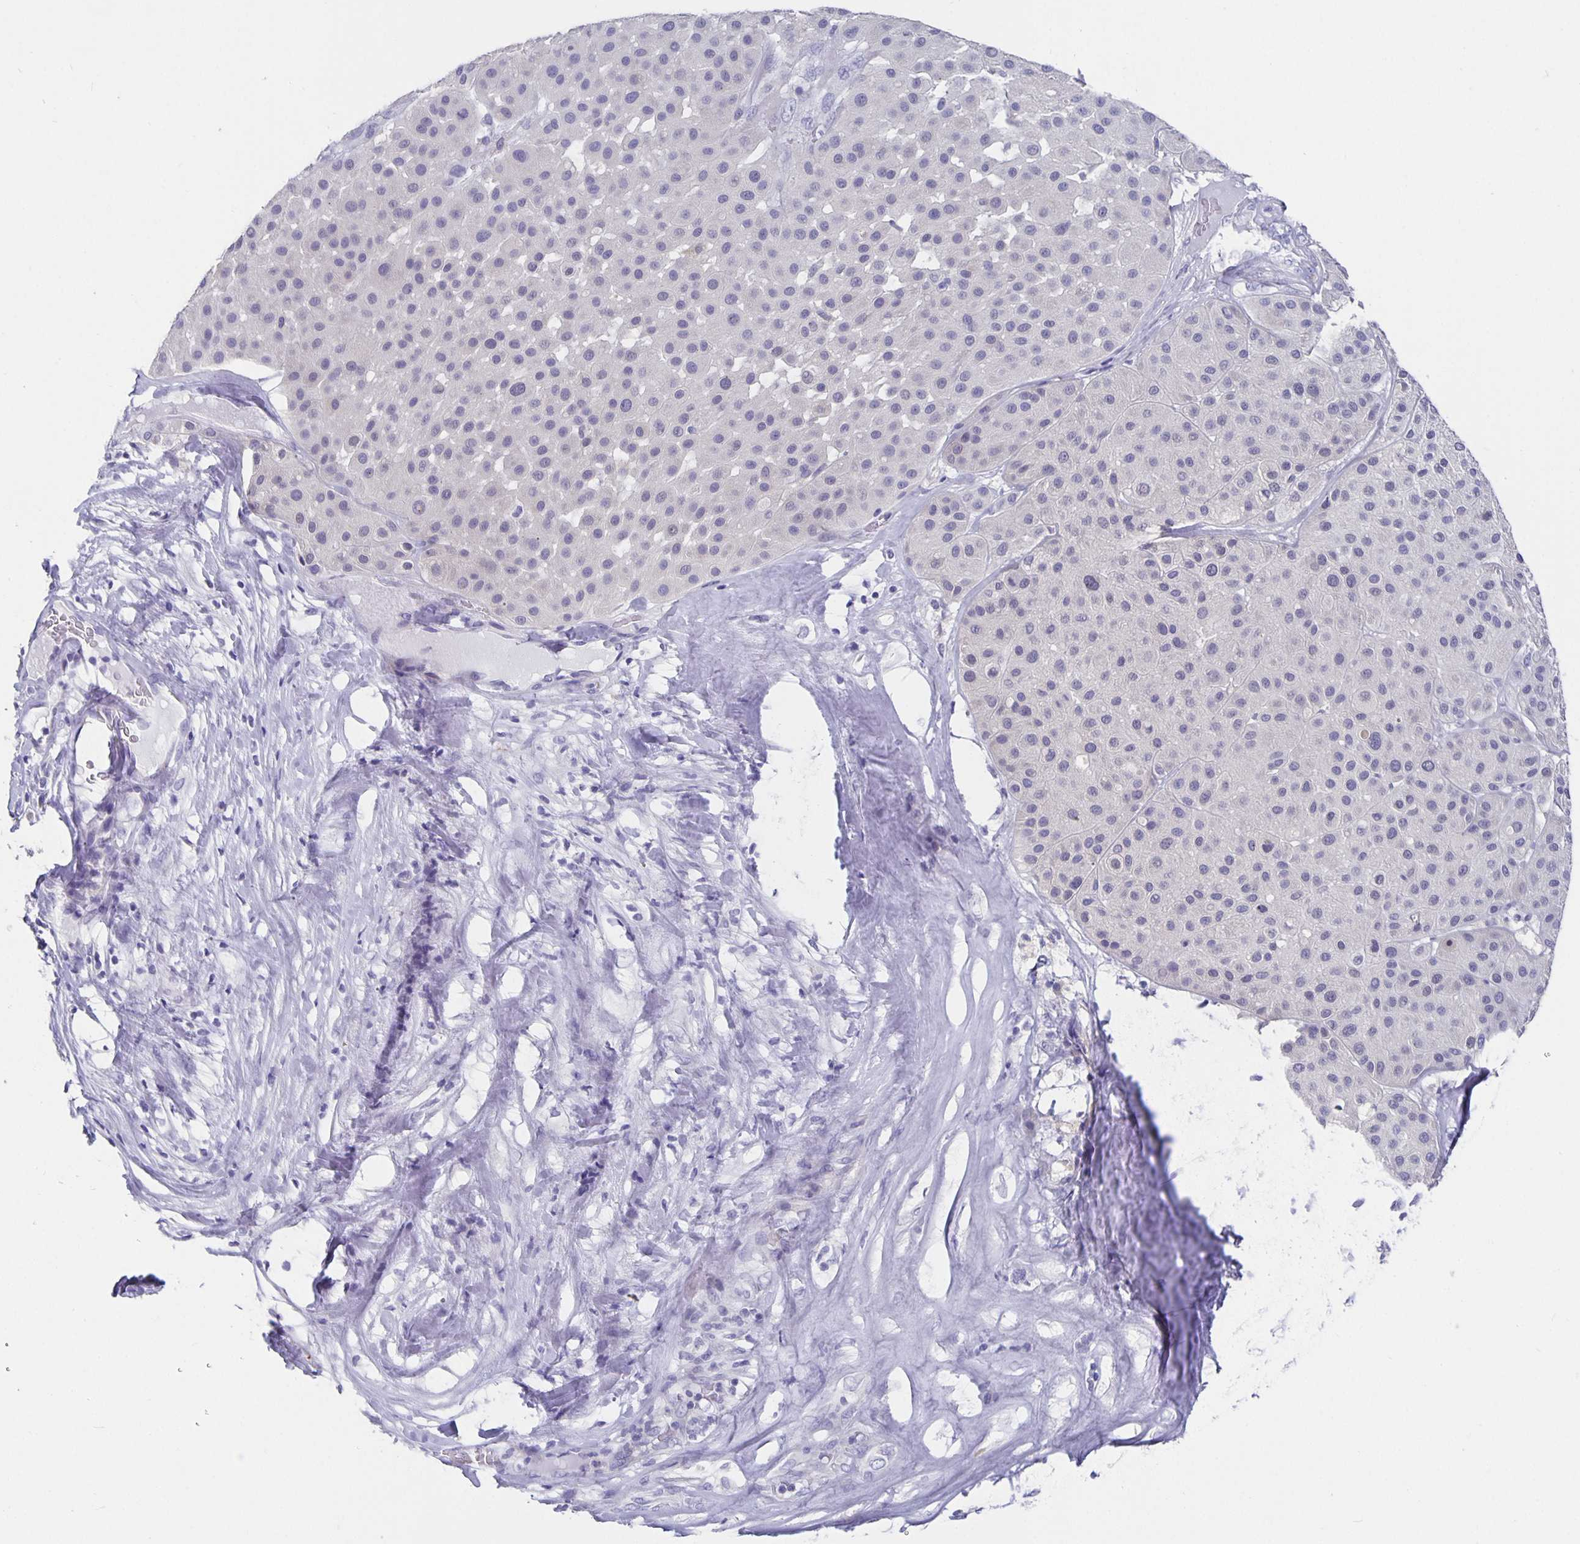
{"staining": {"intensity": "negative", "quantity": "none", "location": "none"}, "tissue": "melanoma", "cell_type": "Tumor cells", "image_type": "cancer", "snomed": [{"axis": "morphology", "description": "Malignant melanoma, Metastatic site"}, {"axis": "topography", "description": "Smooth muscle"}], "caption": "Melanoma stained for a protein using immunohistochemistry (IHC) shows no expression tumor cells.", "gene": "CFAP74", "patient": {"sex": "male", "age": 41}}